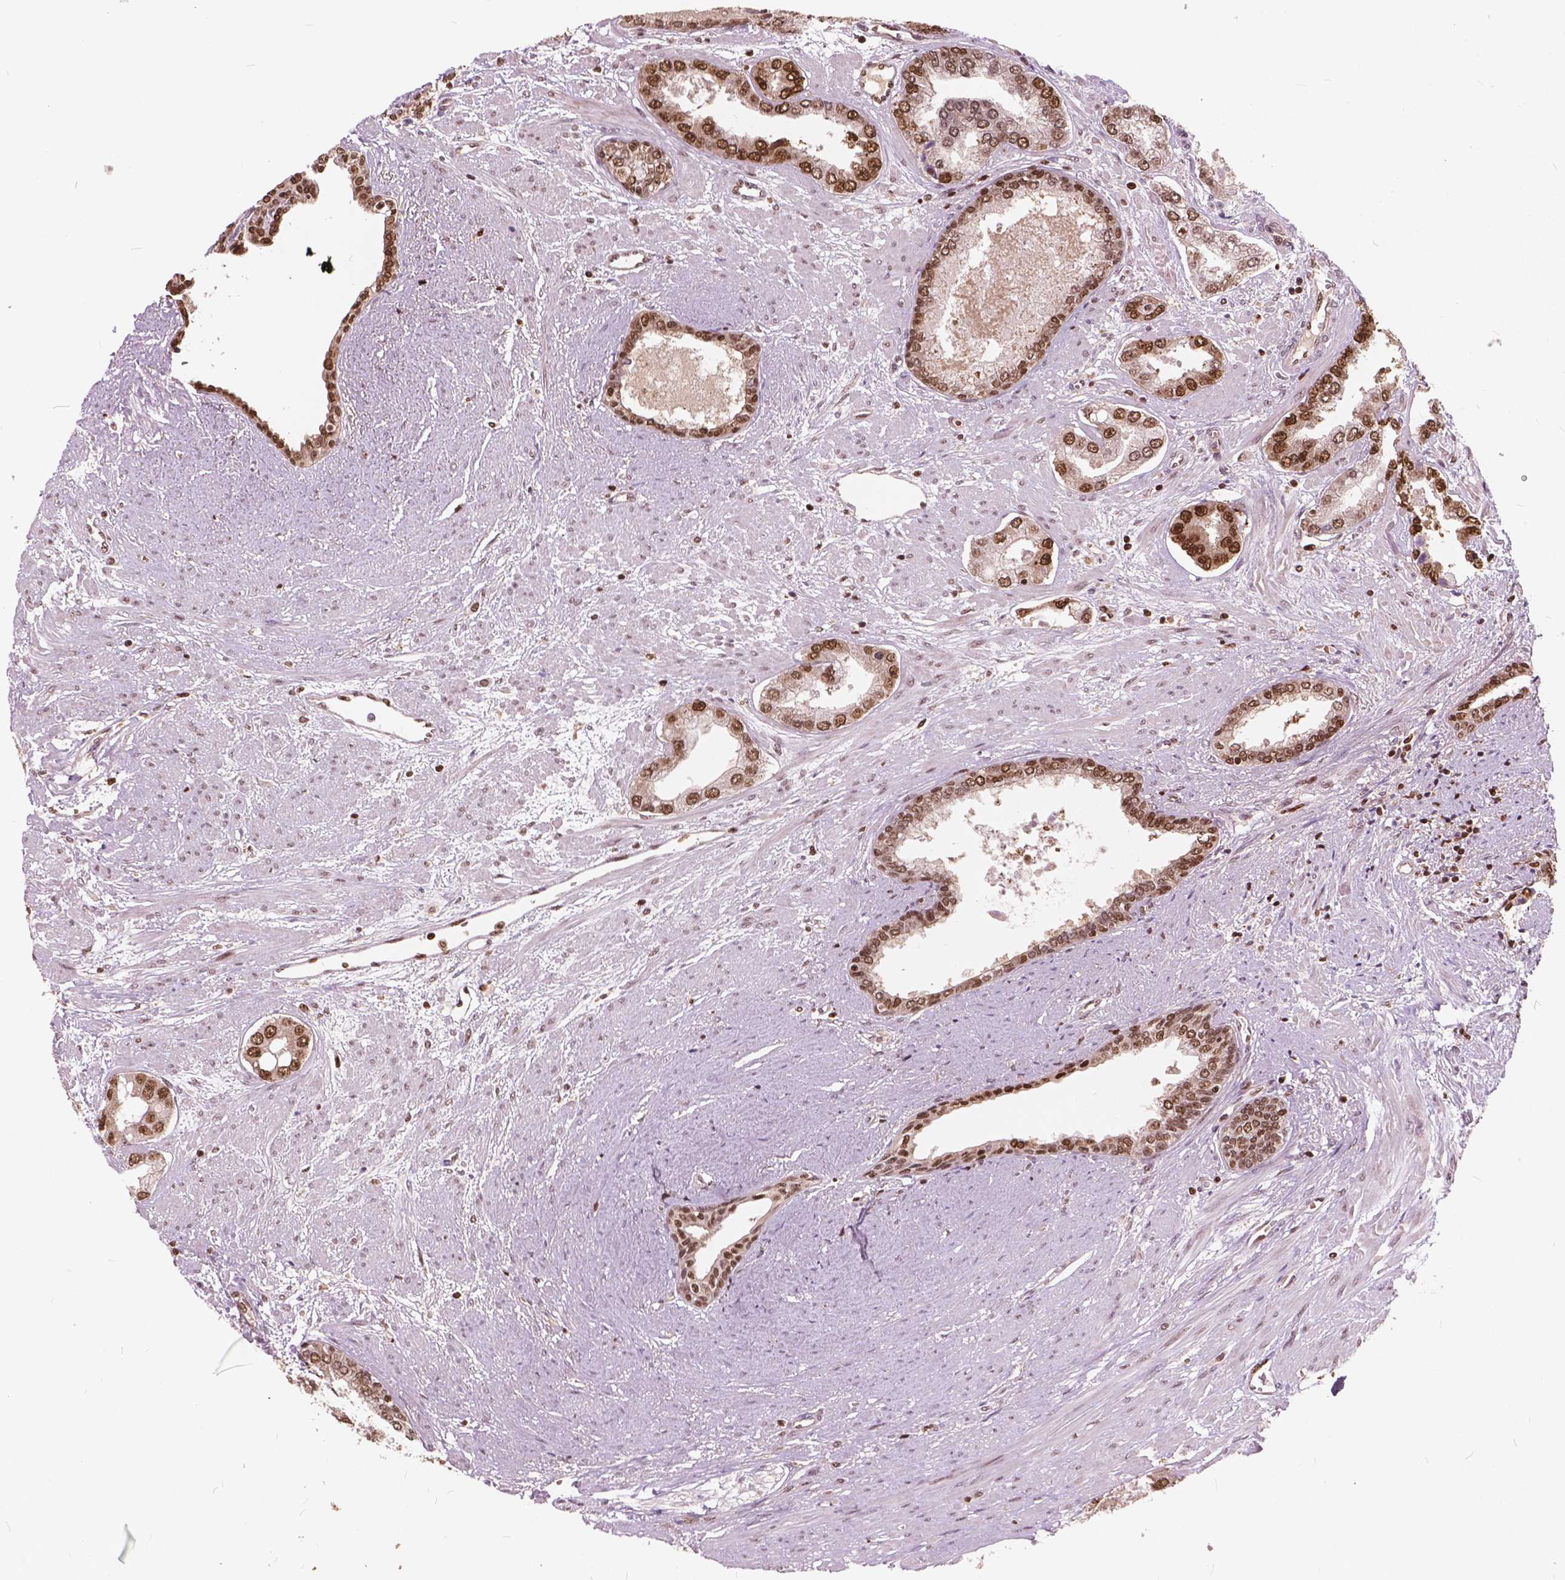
{"staining": {"intensity": "strong", "quantity": ">75%", "location": "nuclear"}, "tissue": "prostate cancer", "cell_type": "Tumor cells", "image_type": "cancer", "snomed": [{"axis": "morphology", "description": "Adenocarcinoma, Low grade"}, {"axis": "topography", "description": "Prostate"}], "caption": "Prostate cancer stained with a protein marker reveals strong staining in tumor cells.", "gene": "ANP32B", "patient": {"sex": "male", "age": 60}}